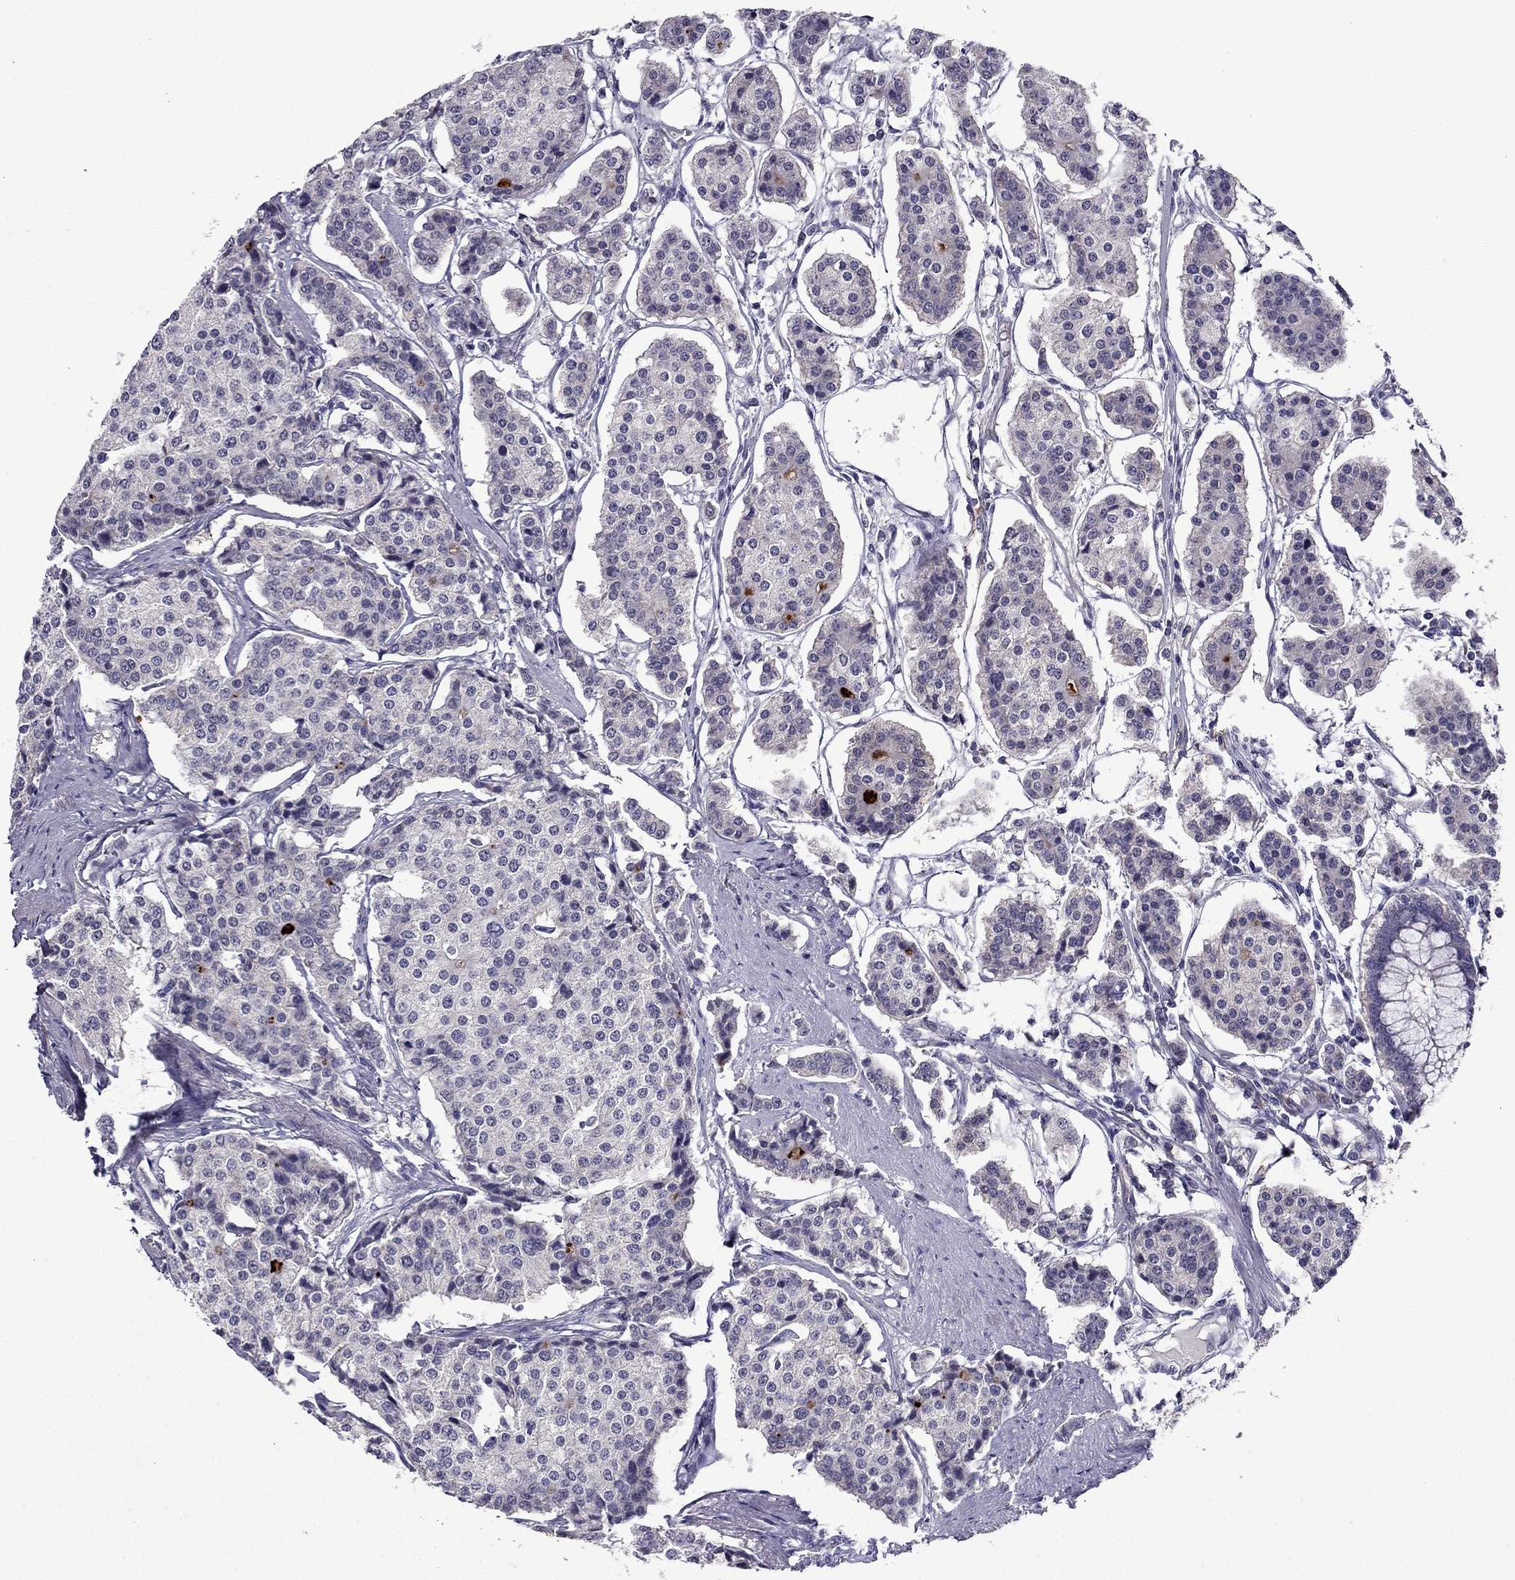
{"staining": {"intensity": "negative", "quantity": "none", "location": "none"}, "tissue": "carcinoid", "cell_type": "Tumor cells", "image_type": "cancer", "snomed": [{"axis": "morphology", "description": "Carcinoid, malignant, NOS"}, {"axis": "topography", "description": "Small intestine"}], "caption": "DAB immunohistochemical staining of carcinoid exhibits no significant expression in tumor cells.", "gene": "CDK5", "patient": {"sex": "female", "age": 65}}